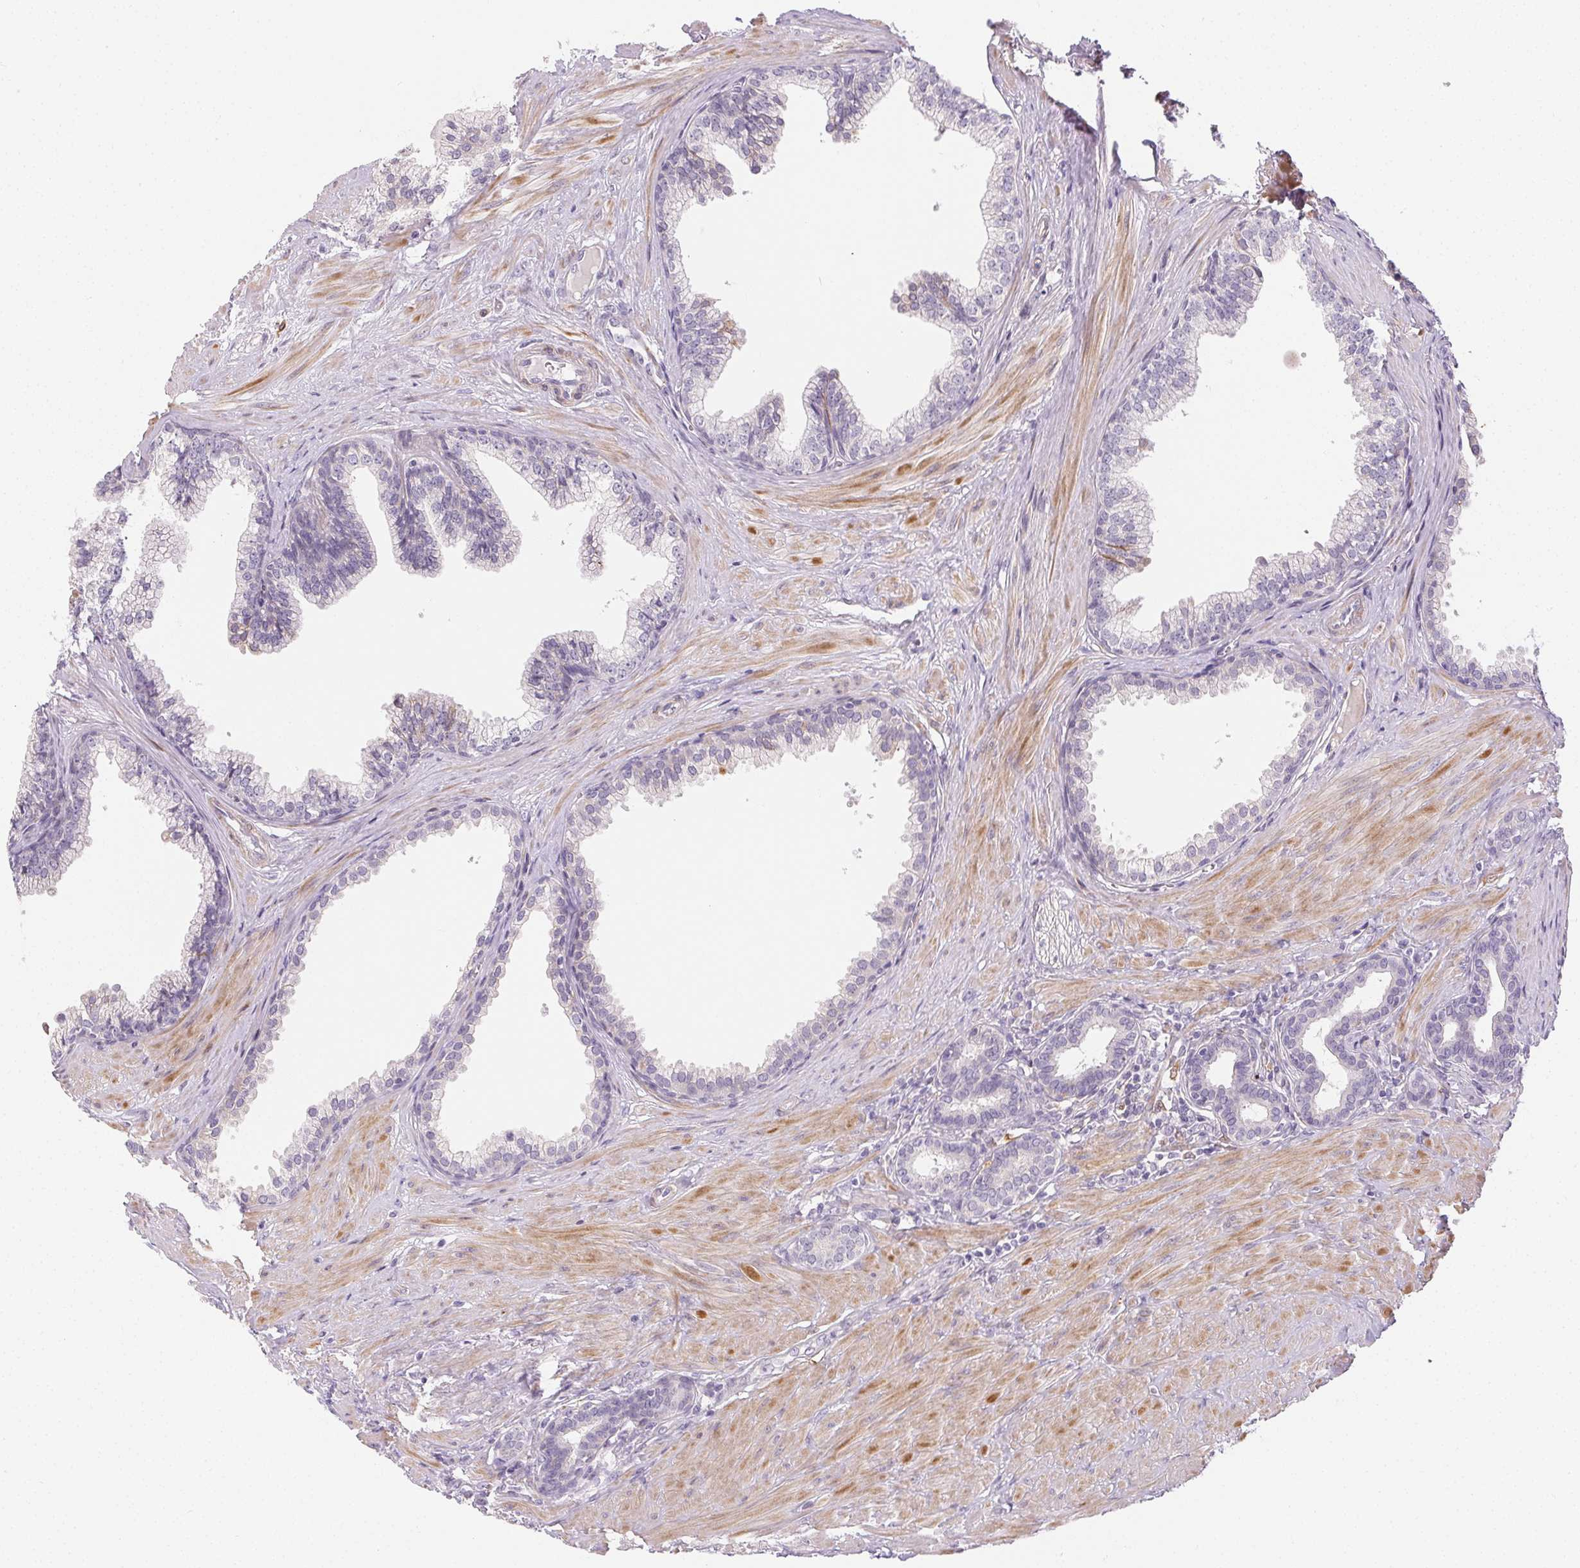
{"staining": {"intensity": "negative", "quantity": "none", "location": "none"}, "tissue": "prostate", "cell_type": "Glandular cells", "image_type": "normal", "snomed": [{"axis": "morphology", "description": "Normal tissue, NOS"}, {"axis": "topography", "description": "Prostate"}, {"axis": "topography", "description": "Peripheral nerve tissue"}], "caption": "Immunohistochemistry histopathology image of normal prostate: human prostate stained with DAB (3,3'-diaminobenzidine) reveals no significant protein staining in glandular cells.", "gene": "RPGRIP1", "patient": {"sex": "male", "age": 55}}